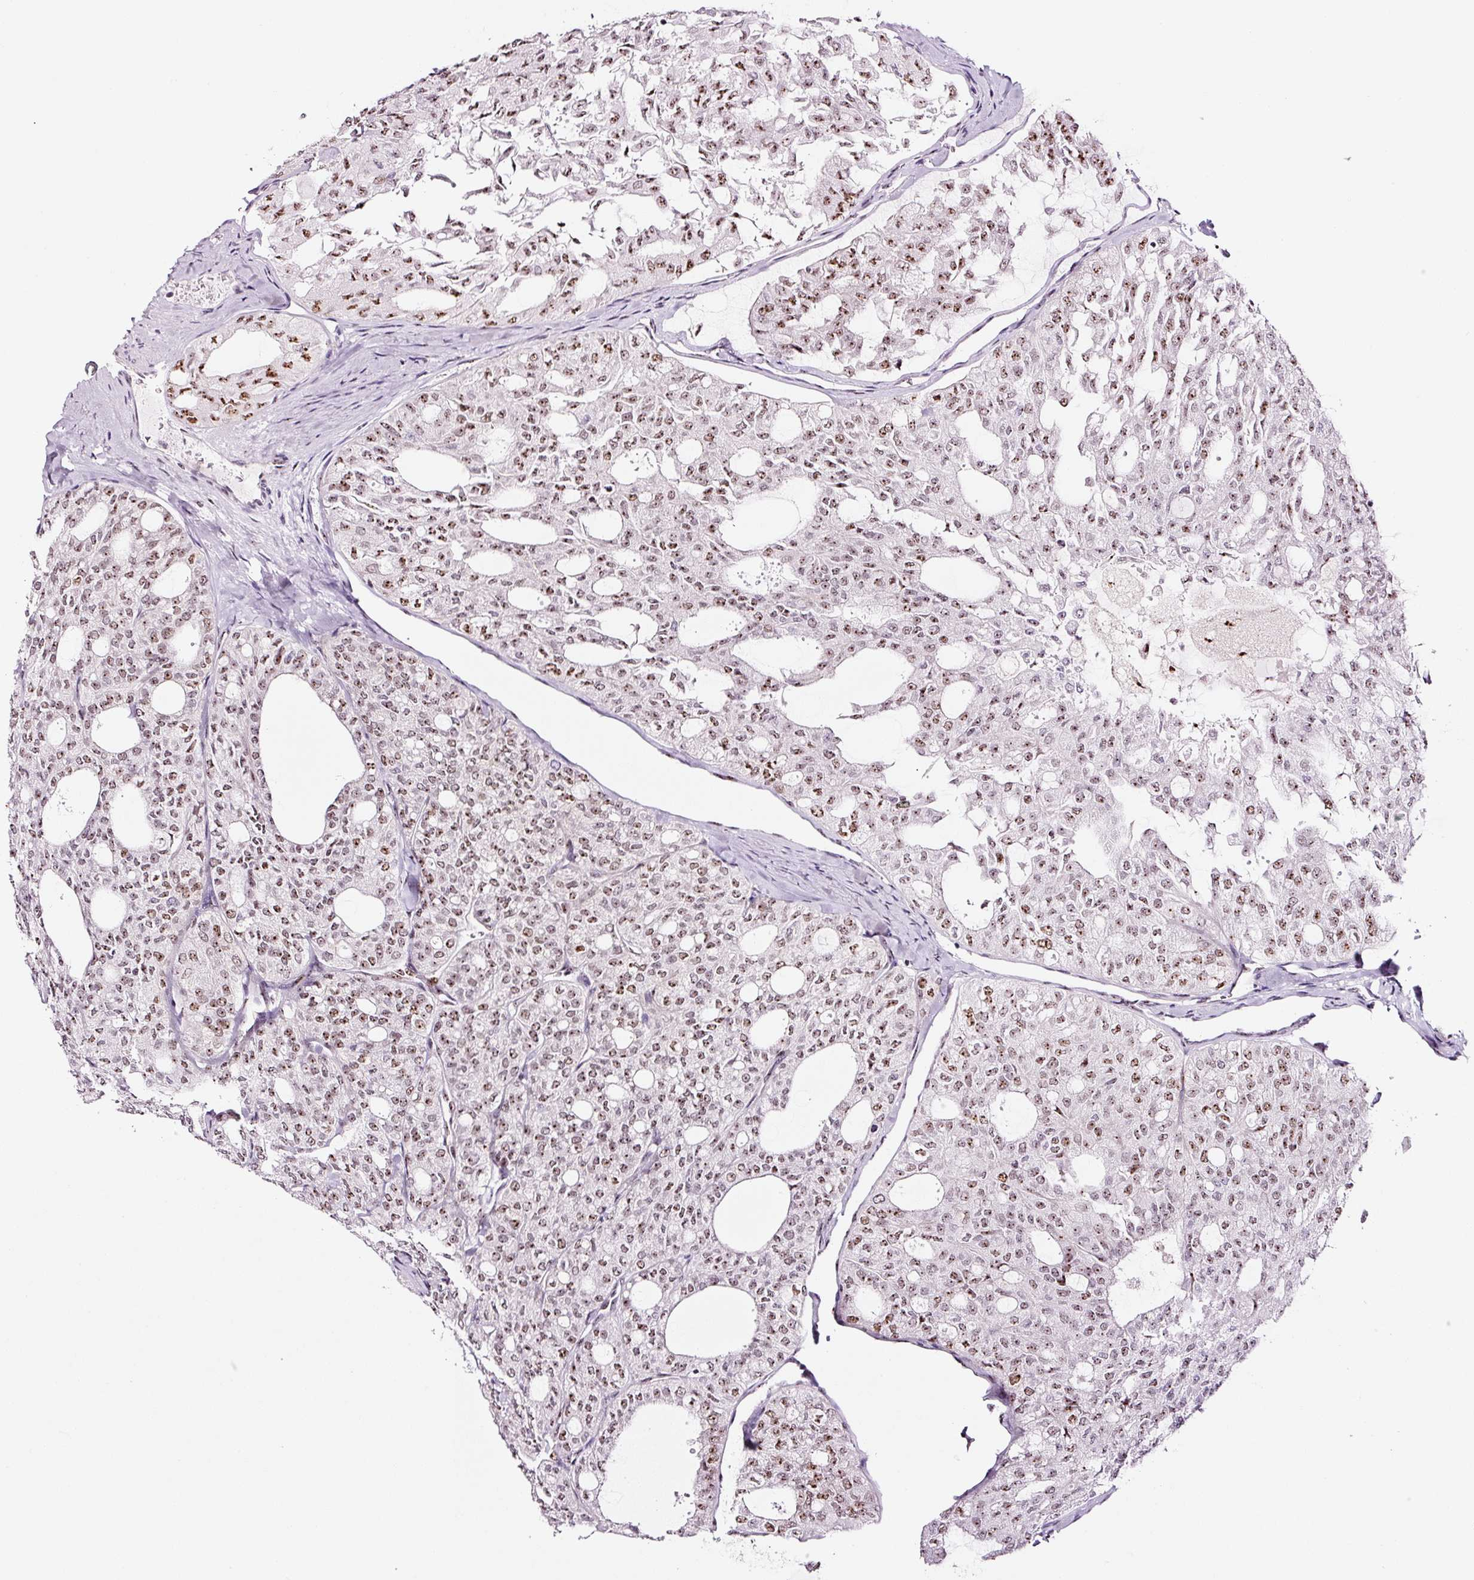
{"staining": {"intensity": "moderate", "quantity": ">75%", "location": "nuclear"}, "tissue": "thyroid cancer", "cell_type": "Tumor cells", "image_type": "cancer", "snomed": [{"axis": "morphology", "description": "Follicular adenoma carcinoma, NOS"}, {"axis": "topography", "description": "Thyroid gland"}], "caption": "There is medium levels of moderate nuclear staining in tumor cells of thyroid follicular adenoma carcinoma, as demonstrated by immunohistochemical staining (brown color).", "gene": "GNL3", "patient": {"sex": "male", "age": 75}}